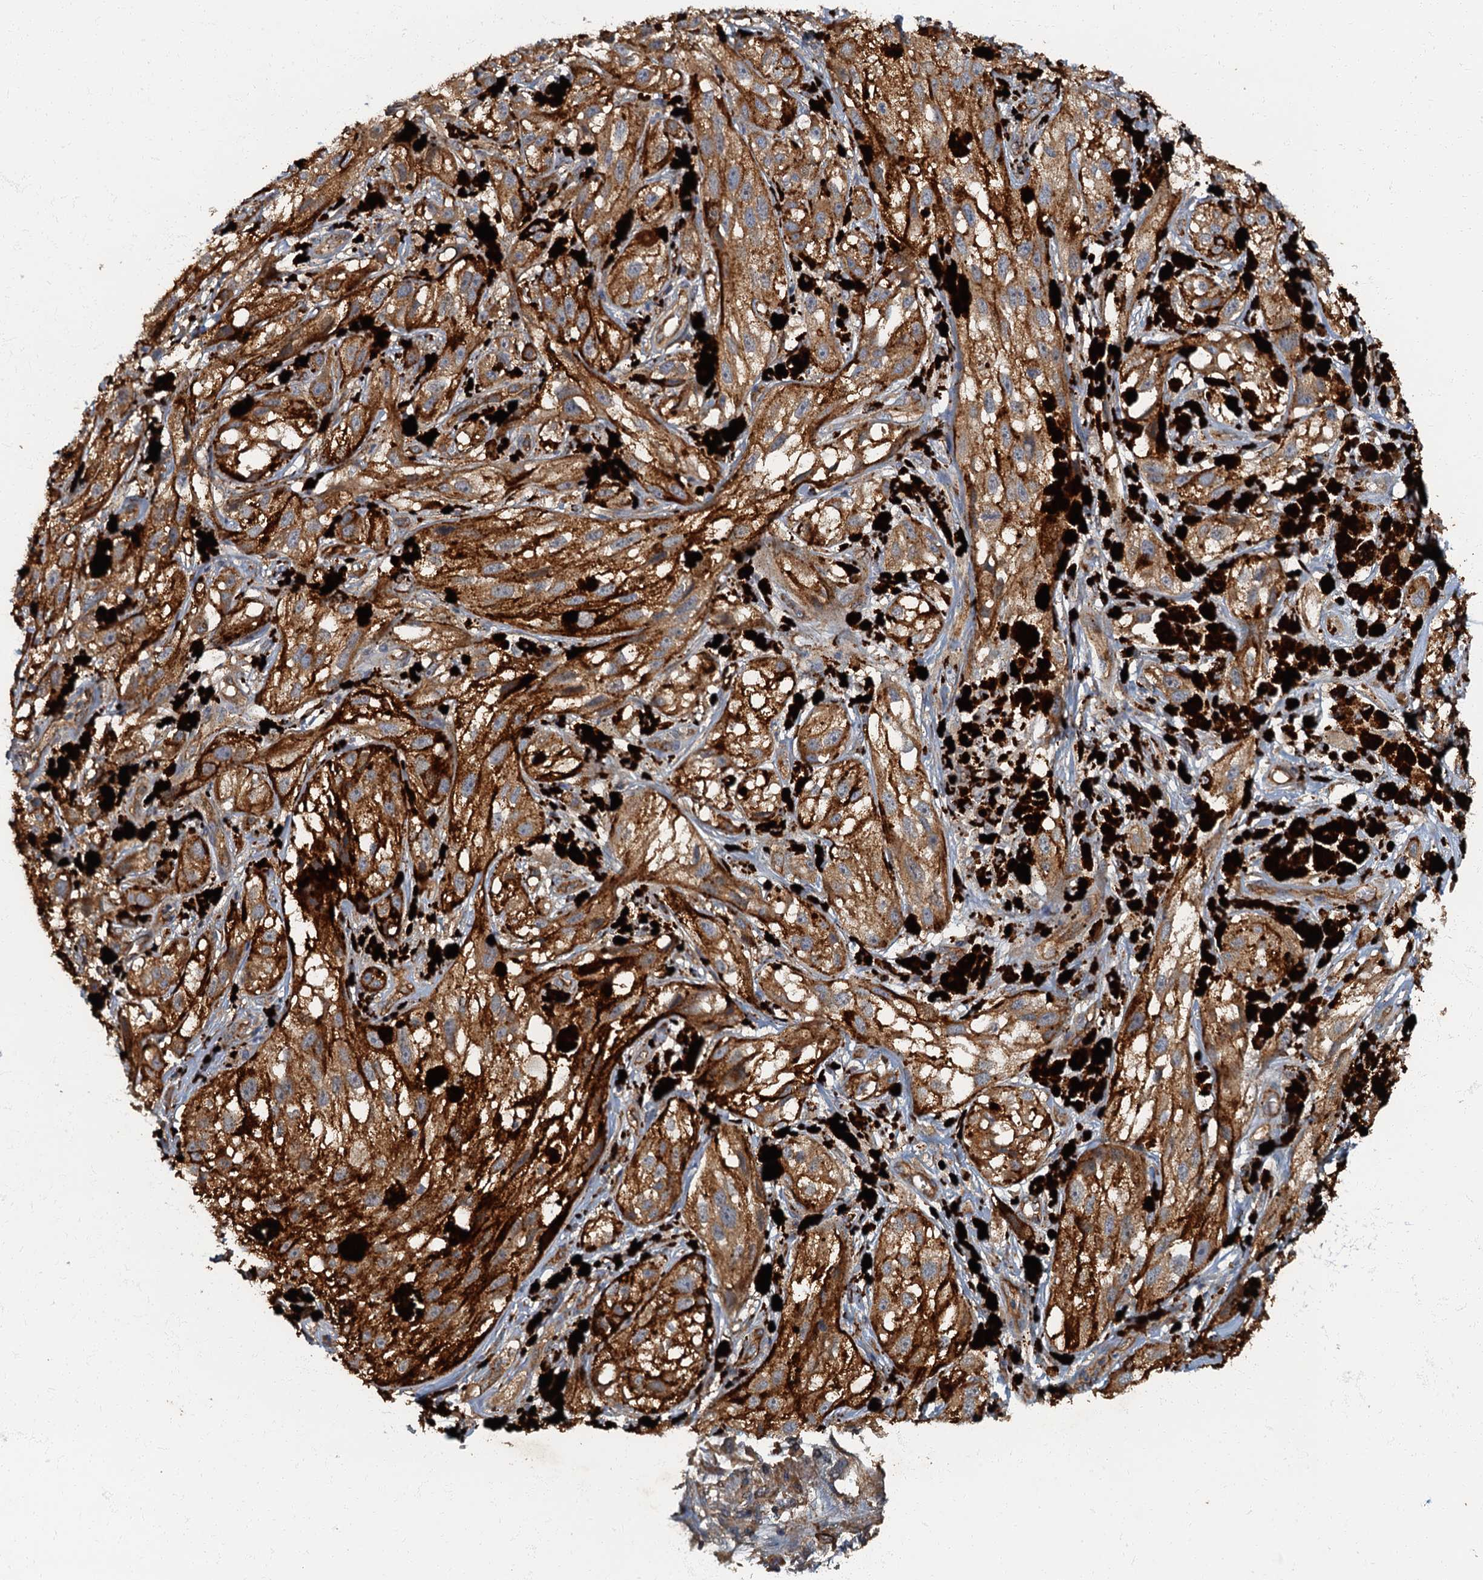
{"staining": {"intensity": "moderate", "quantity": ">75%", "location": "cytoplasmic/membranous"}, "tissue": "melanoma", "cell_type": "Tumor cells", "image_type": "cancer", "snomed": [{"axis": "morphology", "description": "Malignant melanoma, NOS"}, {"axis": "topography", "description": "Skin"}], "caption": "The immunohistochemical stain labels moderate cytoplasmic/membranous expression in tumor cells of malignant melanoma tissue. The protein of interest is stained brown, and the nuclei are stained in blue (DAB (3,3'-diaminobenzidine) IHC with brightfield microscopy, high magnification).", "gene": "ARL11", "patient": {"sex": "male", "age": 88}}